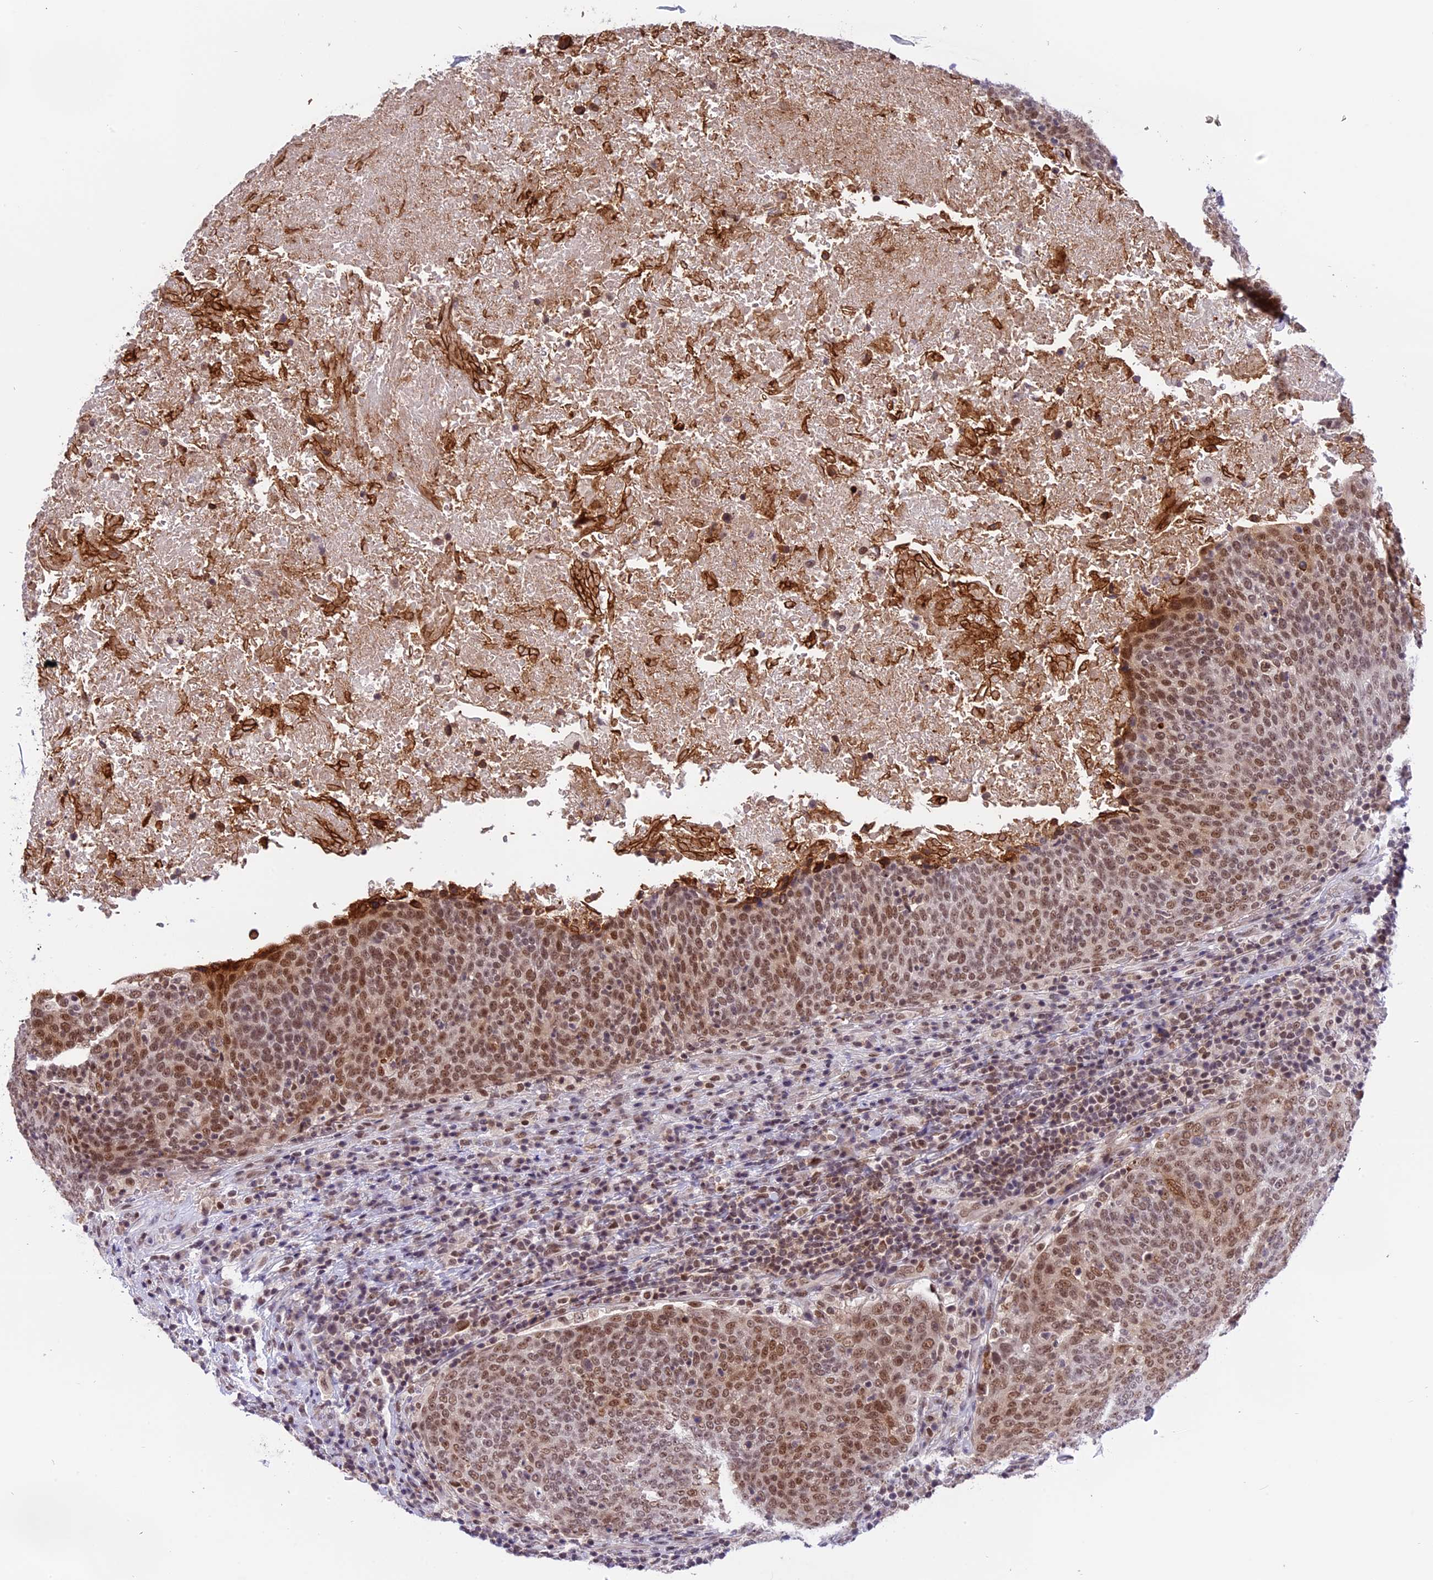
{"staining": {"intensity": "moderate", "quantity": ">75%", "location": "nuclear"}, "tissue": "head and neck cancer", "cell_type": "Tumor cells", "image_type": "cancer", "snomed": [{"axis": "morphology", "description": "Squamous cell carcinoma, NOS"}, {"axis": "morphology", "description": "Squamous cell carcinoma, metastatic, NOS"}, {"axis": "topography", "description": "Lymph node"}, {"axis": "topography", "description": "Head-Neck"}], "caption": "A histopathology image of human head and neck cancer (metastatic squamous cell carcinoma) stained for a protein shows moderate nuclear brown staining in tumor cells. (brown staining indicates protein expression, while blue staining denotes nuclei).", "gene": "TADA3", "patient": {"sex": "male", "age": 62}}